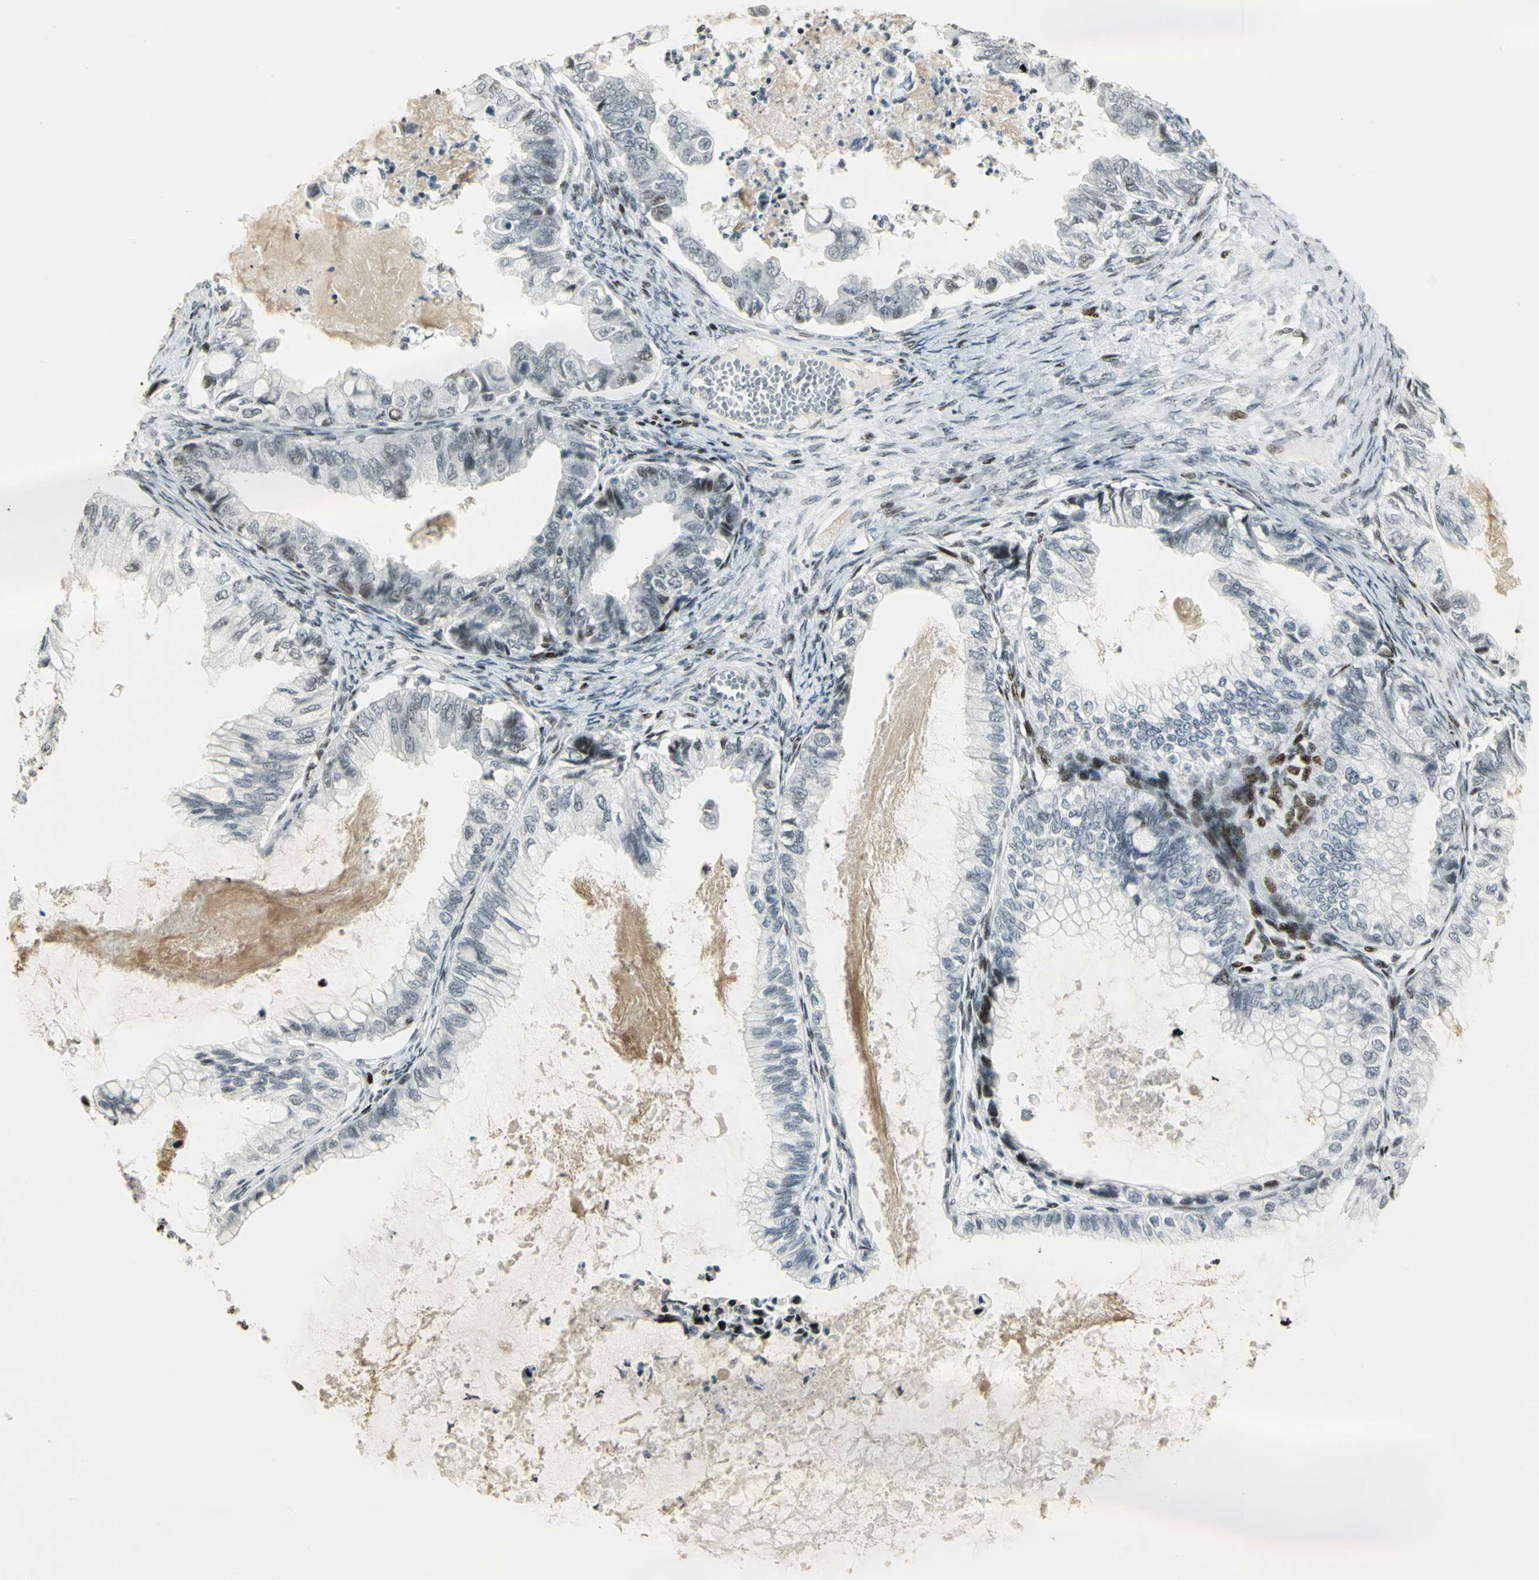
{"staining": {"intensity": "moderate", "quantity": "<25%", "location": "nuclear"}, "tissue": "ovarian cancer", "cell_type": "Tumor cells", "image_type": "cancer", "snomed": [{"axis": "morphology", "description": "Cystadenocarcinoma, mucinous, NOS"}, {"axis": "topography", "description": "Ovary"}], "caption": "Brown immunohistochemical staining in human mucinous cystadenocarcinoma (ovarian) reveals moderate nuclear positivity in about <25% of tumor cells.", "gene": "KDM1A", "patient": {"sex": "female", "age": 80}}